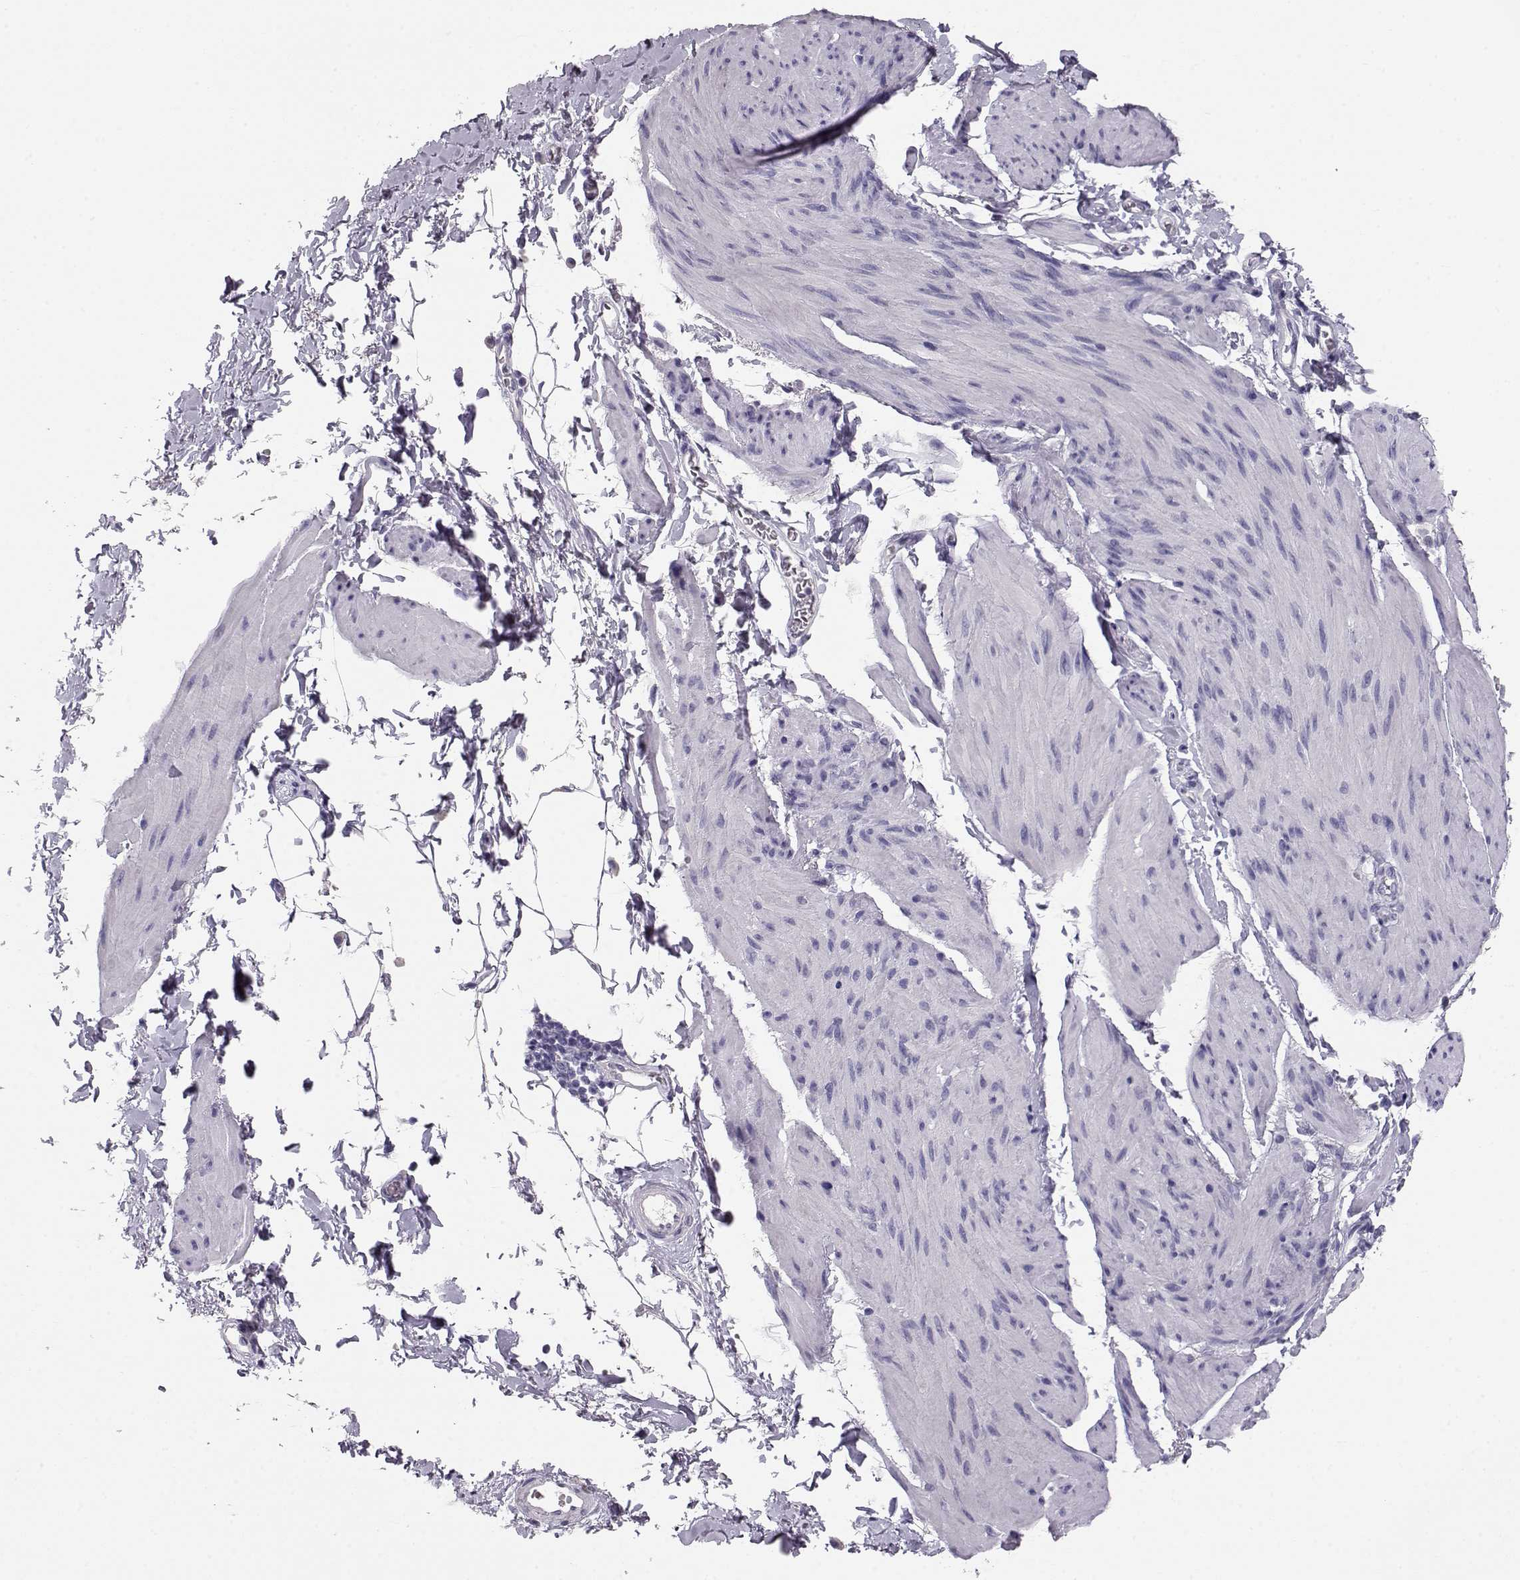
{"staining": {"intensity": "negative", "quantity": "none", "location": "none"}, "tissue": "smooth muscle", "cell_type": "Smooth muscle cells", "image_type": "normal", "snomed": [{"axis": "morphology", "description": "Normal tissue, NOS"}, {"axis": "topography", "description": "Adipose tissue"}, {"axis": "topography", "description": "Smooth muscle"}, {"axis": "topography", "description": "Peripheral nerve tissue"}], "caption": "IHC micrograph of normal human smooth muscle stained for a protein (brown), which shows no staining in smooth muscle cells. (DAB immunohistochemistry with hematoxylin counter stain).", "gene": "GPR26", "patient": {"sex": "male", "age": 83}}